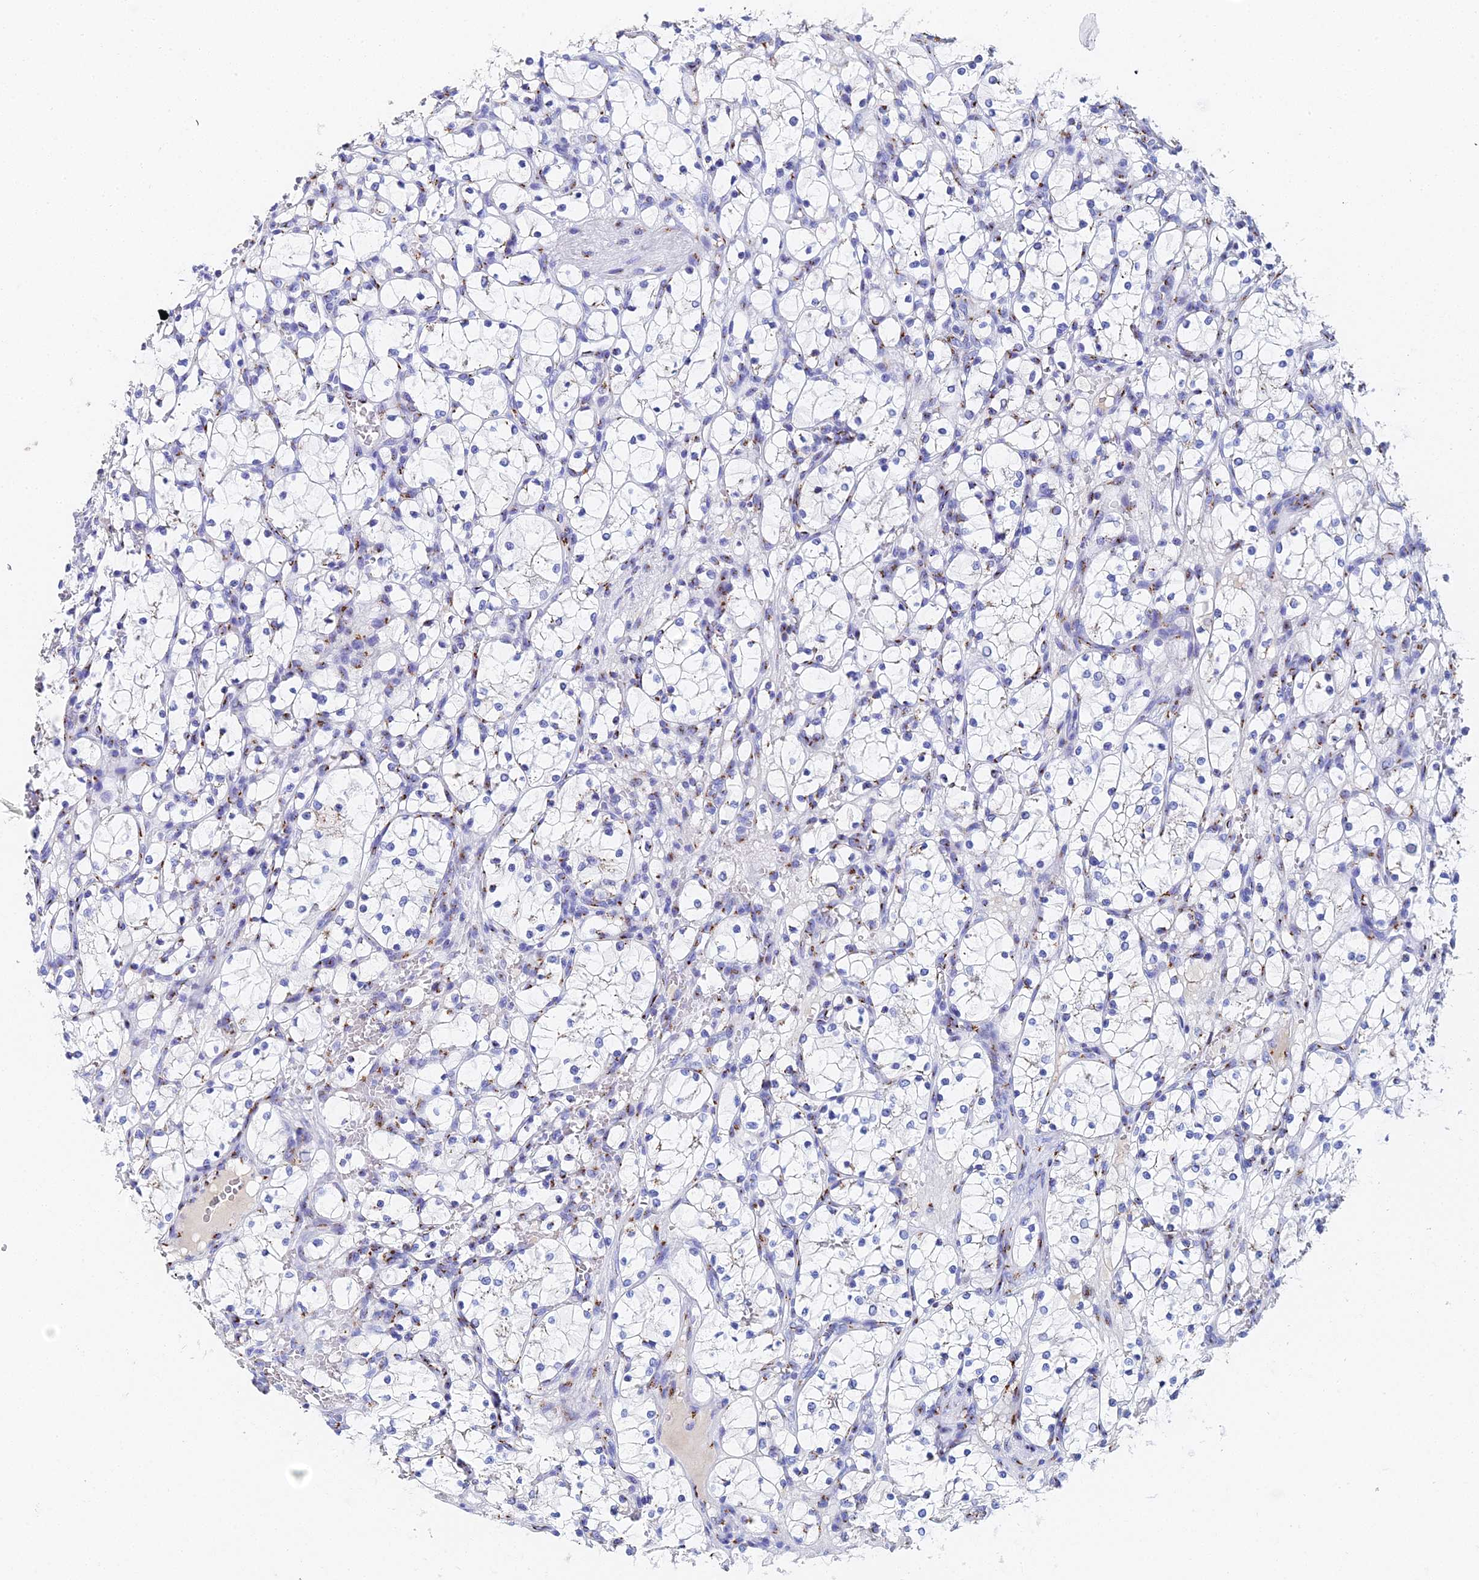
{"staining": {"intensity": "negative", "quantity": "none", "location": "none"}, "tissue": "renal cancer", "cell_type": "Tumor cells", "image_type": "cancer", "snomed": [{"axis": "morphology", "description": "Adenocarcinoma, NOS"}, {"axis": "topography", "description": "Kidney"}], "caption": "A high-resolution micrograph shows IHC staining of renal cancer, which demonstrates no significant staining in tumor cells.", "gene": "ENSG00000268674", "patient": {"sex": "female", "age": 69}}